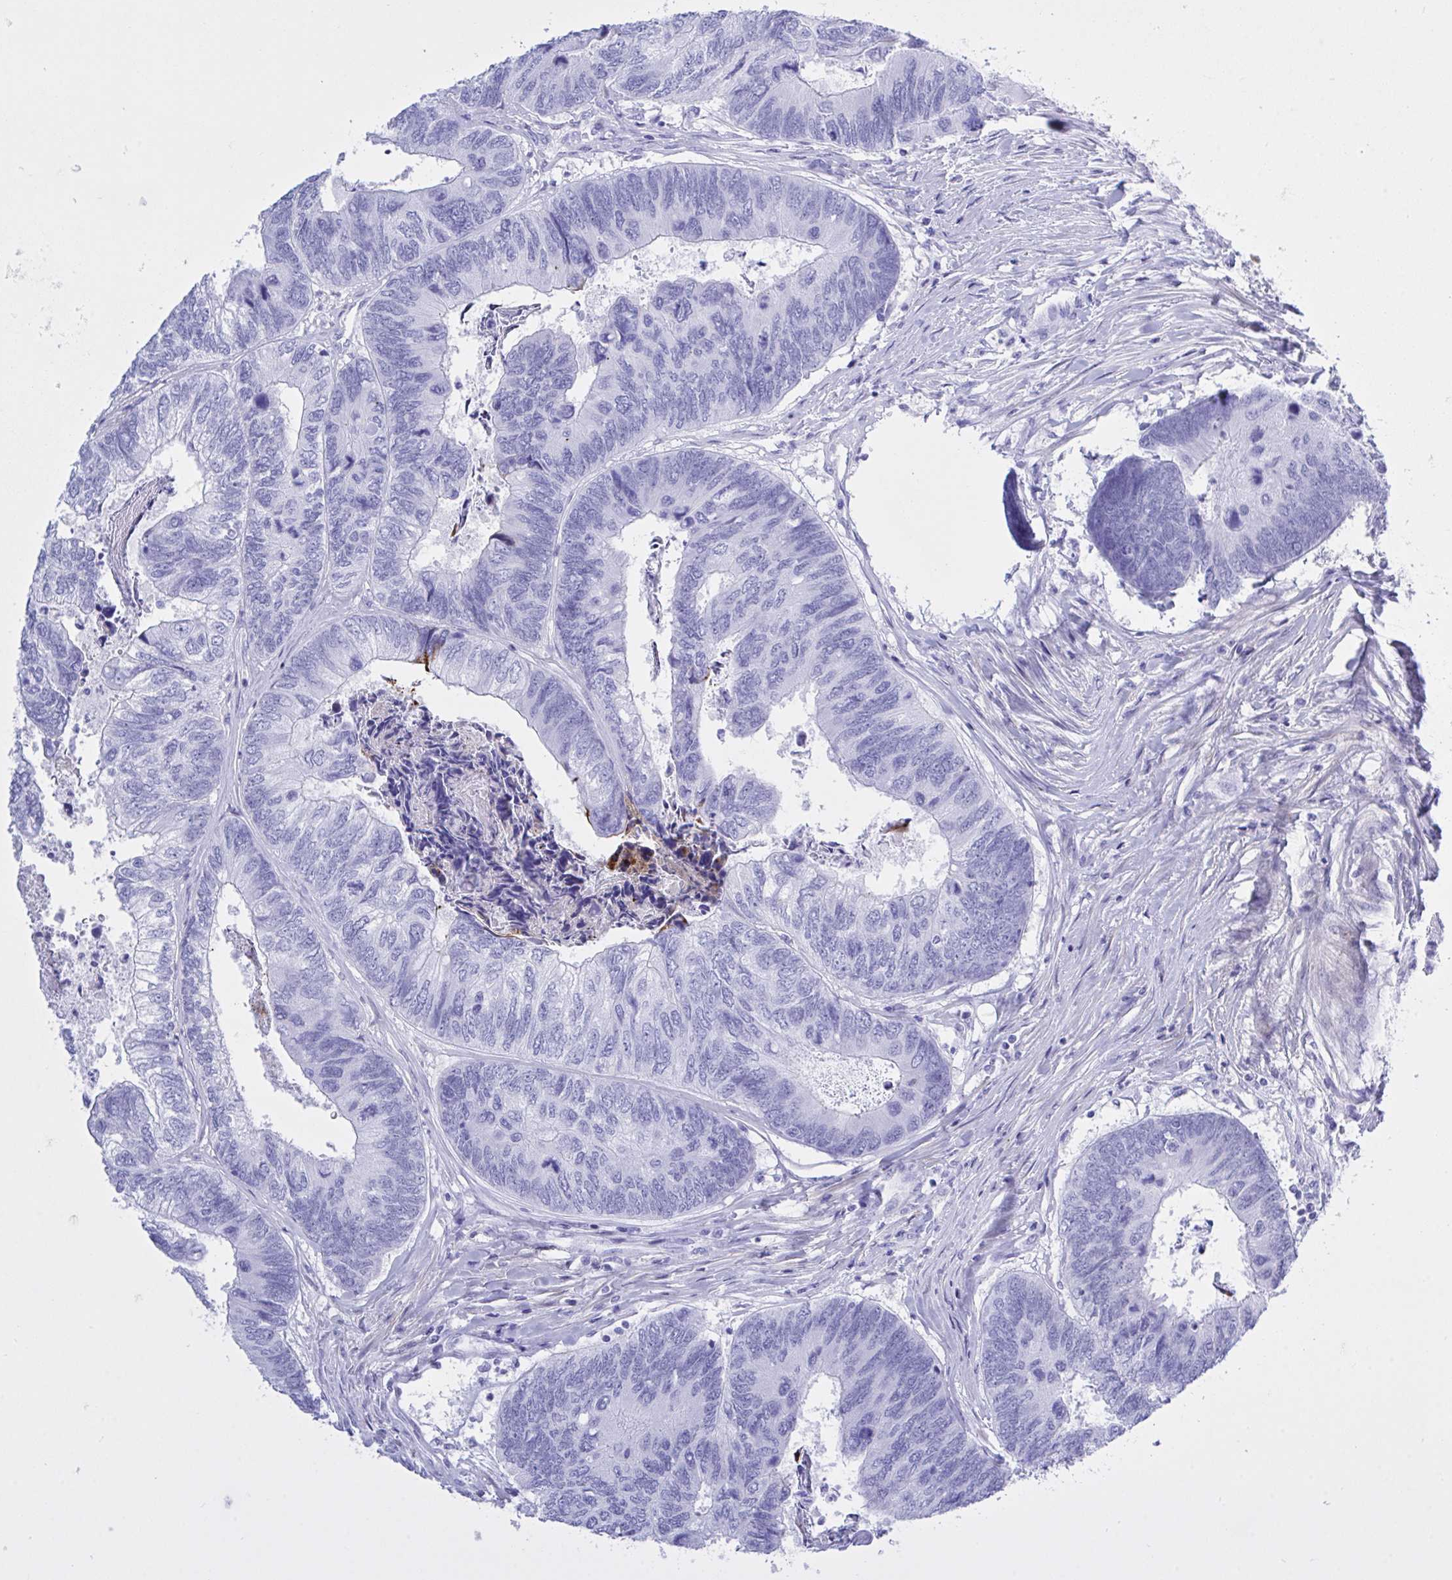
{"staining": {"intensity": "negative", "quantity": "none", "location": "none"}, "tissue": "colorectal cancer", "cell_type": "Tumor cells", "image_type": "cancer", "snomed": [{"axis": "morphology", "description": "Adenocarcinoma, NOS"}, {"axis": "topography", "description": "Colon"}], "caption": "There is no significant expression in tumor cells of adenocarcinoma (colorectal).", "gene": "BEX5", "patient": {"sex": "female", "age": 67}}